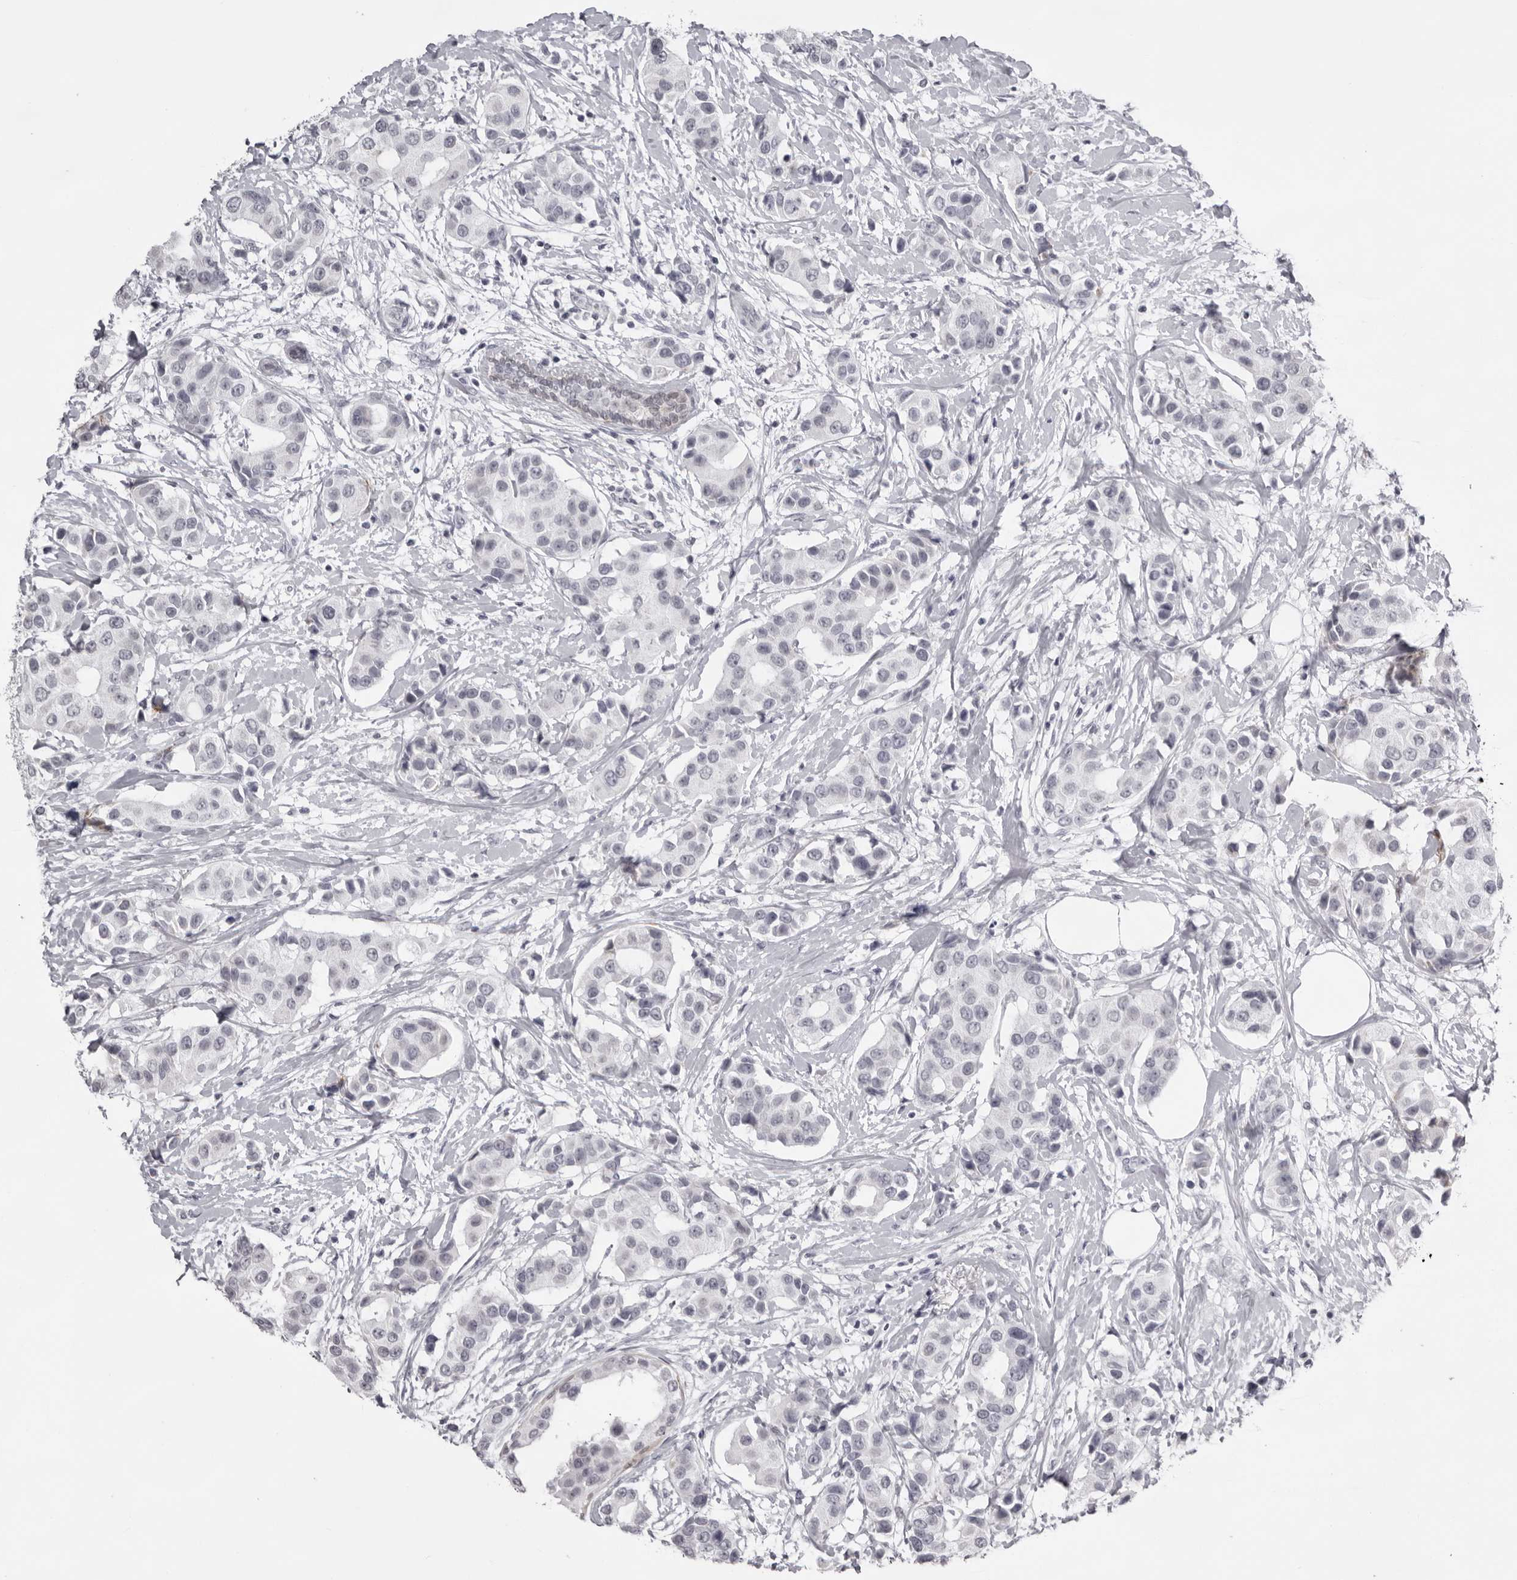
{"staining": {"intensity": "negative", "quantity": "none", "location": "none"}, "tissue": "breast cancer", "cell_type": "Tumor cells", "image_type": "cancer", "snomed": [{"axis": "morphology", "description": "Normal tissue, NOS"}, {"axis": "morphology", "description": "Duct carcinoma"}, {"axis": "topography", "description": "Breast"}], "caption": "DAB (3,3'-diaminobenzidine) immunohistochemical staining of breast intraductal carcinoma reveals no significant expression in tumor cells.", "gene": "NUDT18", "patient": {"sex": "female", "age": 39}}